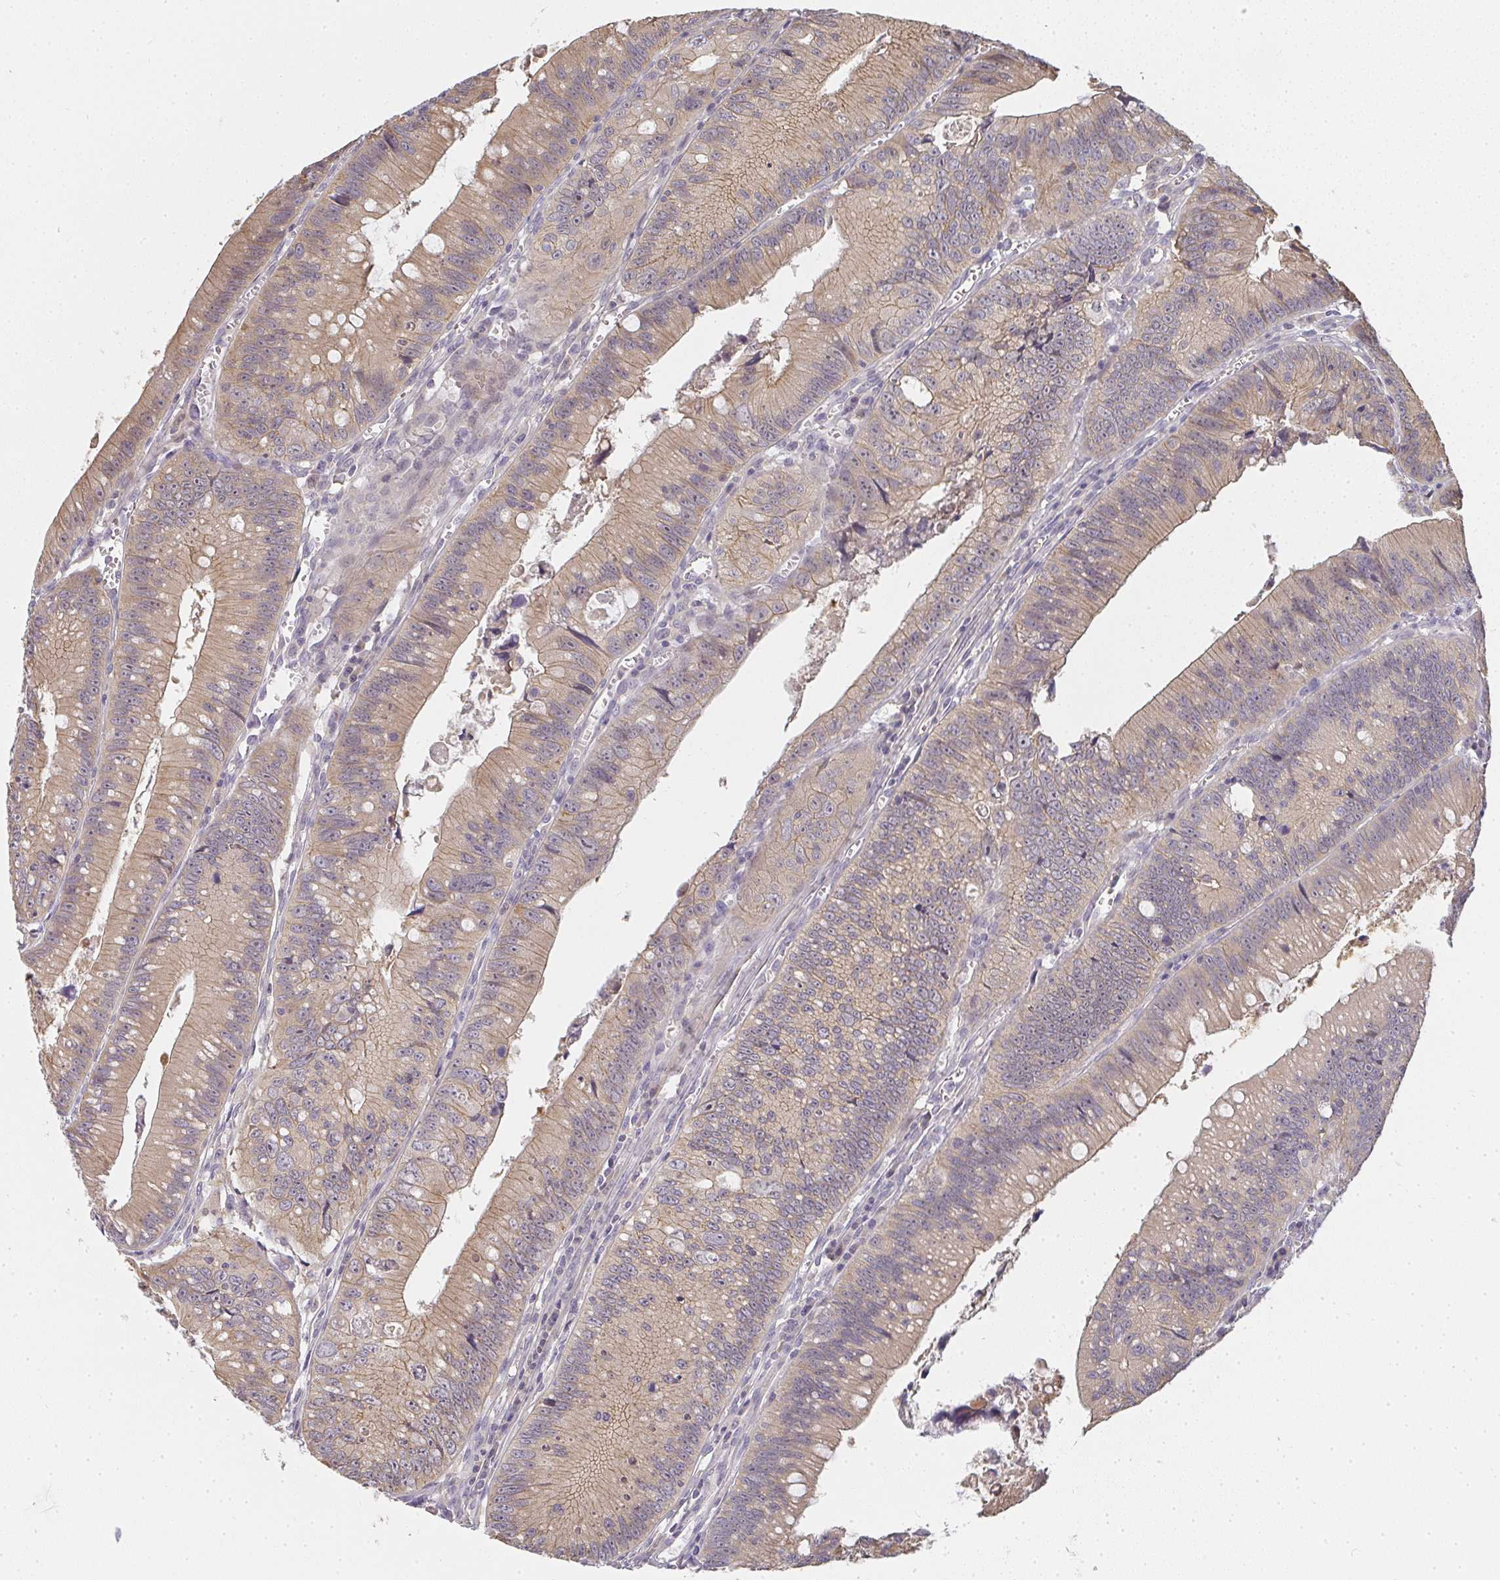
{"staining": {"intensity": "weak", "quantity": ">75%", "location": "cytoplasmic/membranous"}, "tissue": "colorectal cancer", "cell_type": "Tumor cells", "image_type": "cancer", "snomed": [{"axis": "morphology", "description": "Adenocarcinoma, NOS"}, {"axis": "topography", "description": "Rectum"}], "caption": "Colorectal cancer (adenocarcinoma) stained with a brown dye demonstrates weak cytoplasmic/membranous positive staining in about >75% of tumor cells.", "gene": "SLC35B3", "patient": {"sex": "female", "age": 81}}